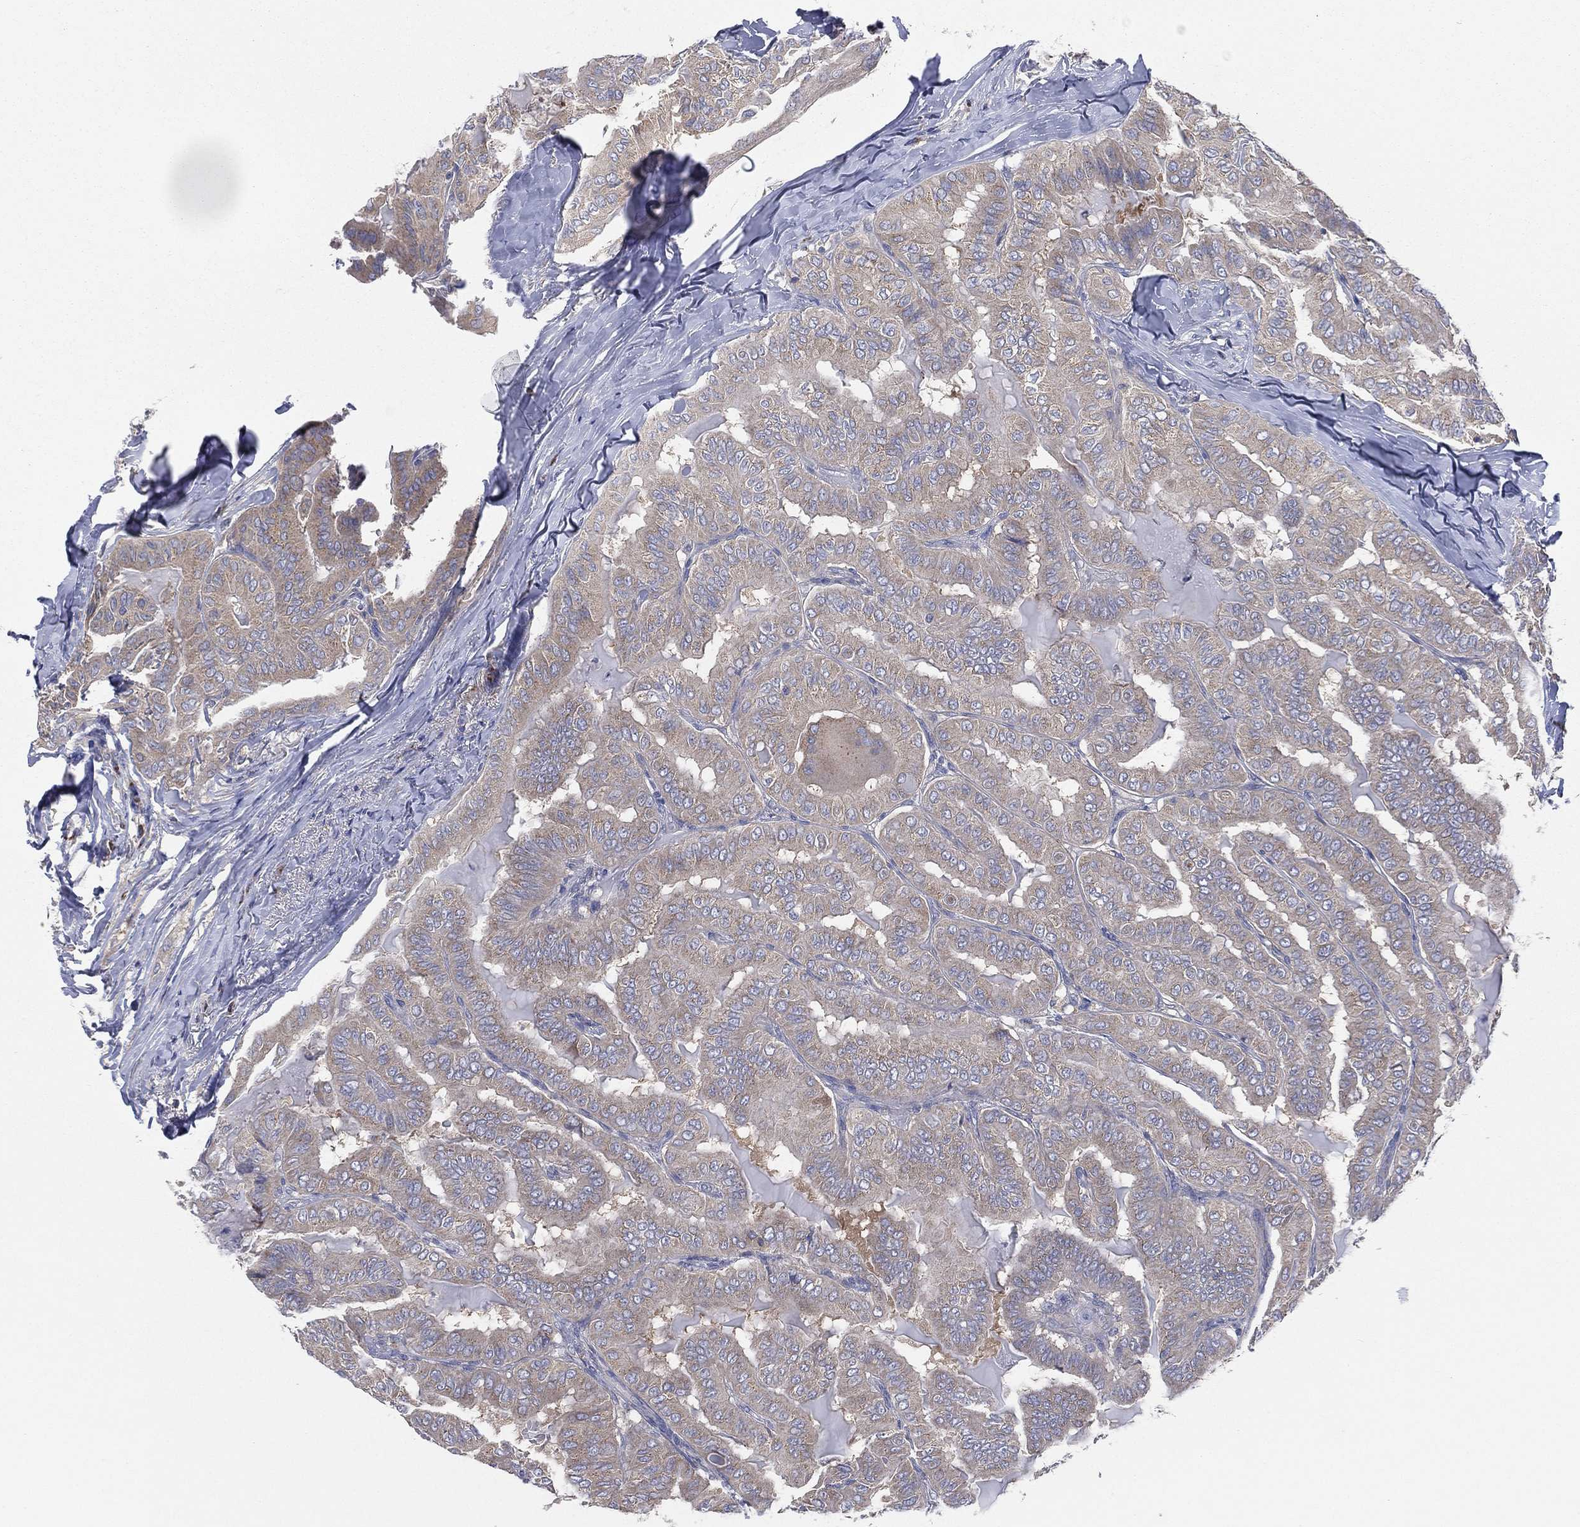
{"staining": {"intensity": "weak", "quantity": "<25%", "location": "cytoplasmic/membranous"}, "tissue": "thyroid cancer", "cell_type": "Tumor cells", "image_type": "cancer", "snomed": [{"axis": "morphology", "description": "Papillary adenocarcinoma, NOS"}, {"axis": "topography", "description": "Thyroid gland"}], "caption": "There is no significant staining in tumor cells of thyroid cancer (papillary adenocarcinoma).", "gene": "ATP8A2", "patient": {"sex": "female", "age": 68}}